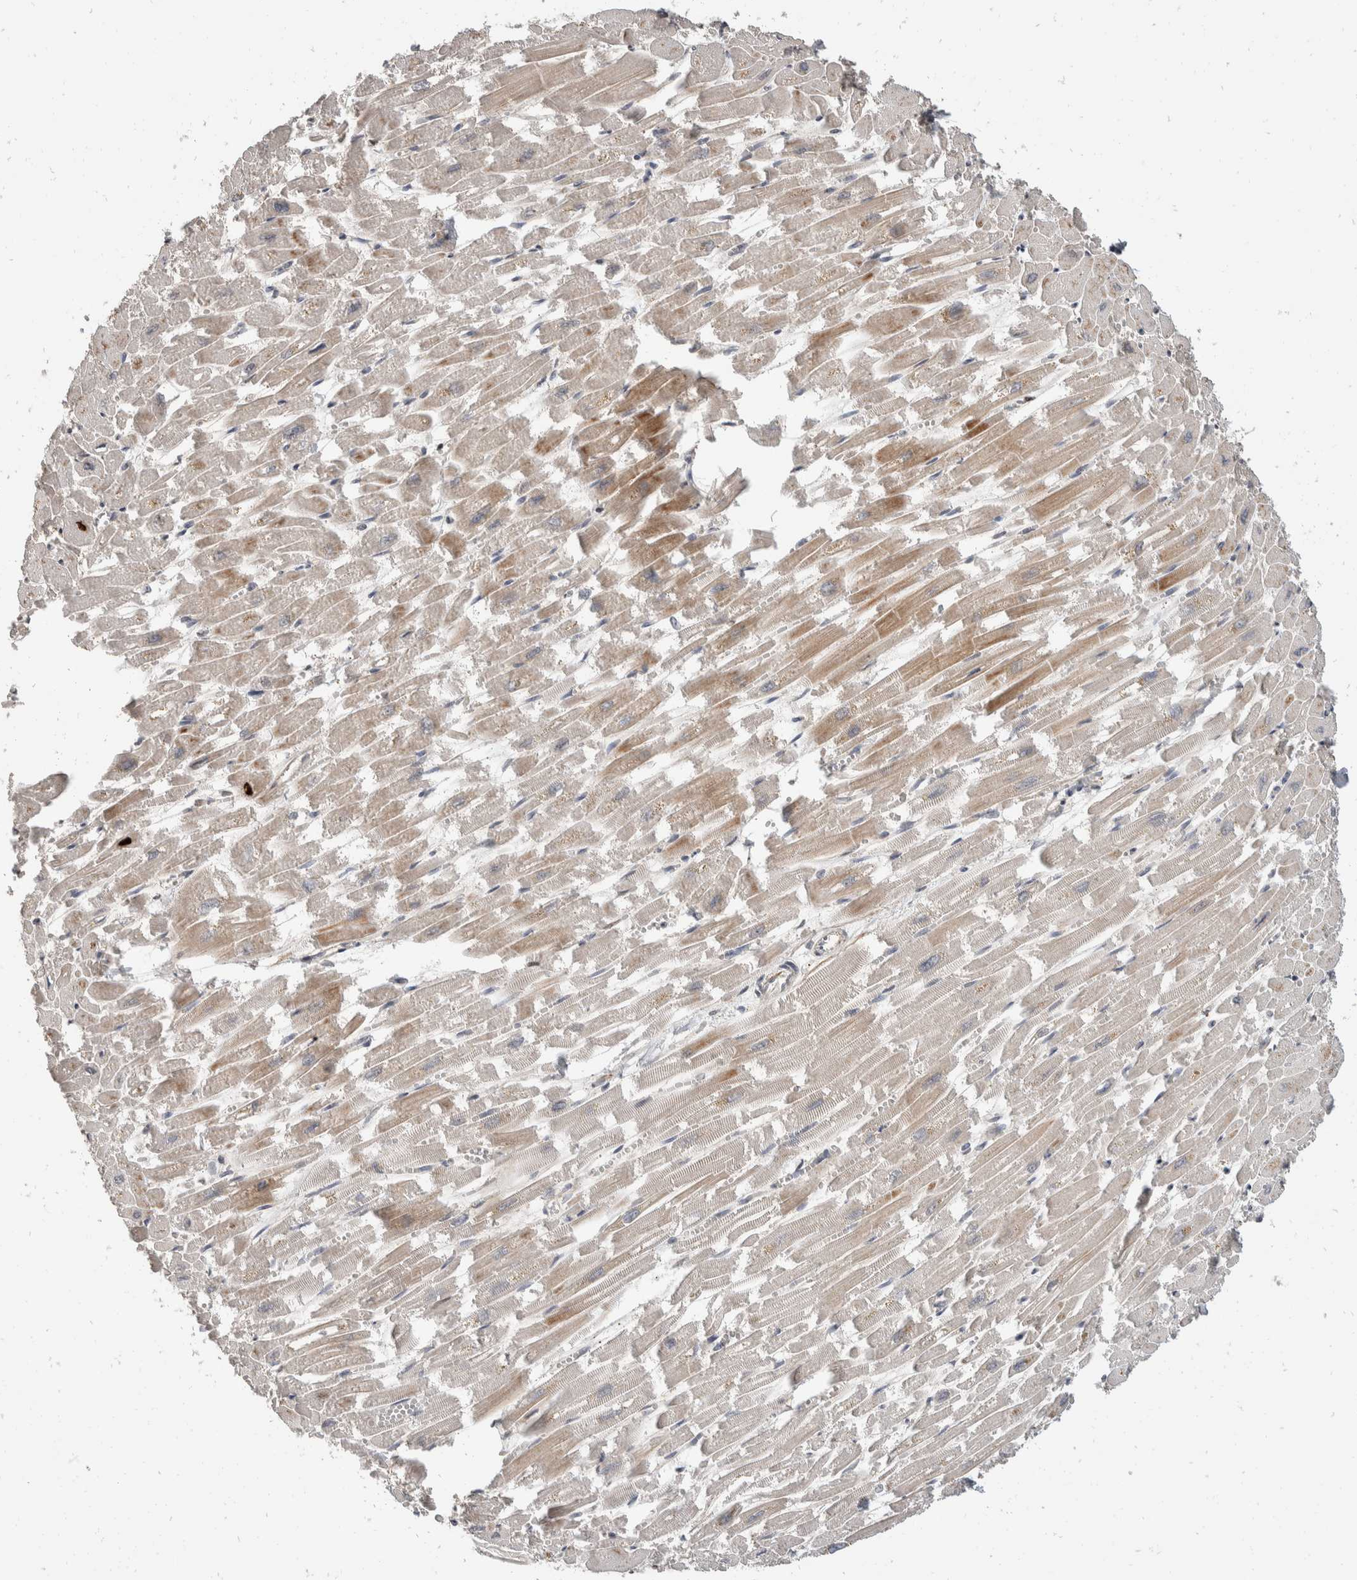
{"staining": {"intensity": "moderate", "quantity": "<25%", "location": "cytoplasmic/membranous"}, "tissue": "heart muscle", "cell_type": "Cardiomyocytes", "image_type": "normal", "snomed": [{"axis": "morphology", "description": "Normal tissue, NOS"}, {"axis": "topography", "description": "Heart"}], "caption": "DAB immunohistochemical staining of normal human heart muscle demonstrates moderate cytoplasmic/membranous protein expression in approximately <25% of cardiomyocytes.", "gene": "ZNF703", "patient": {"sex": "male", "age": 54}}